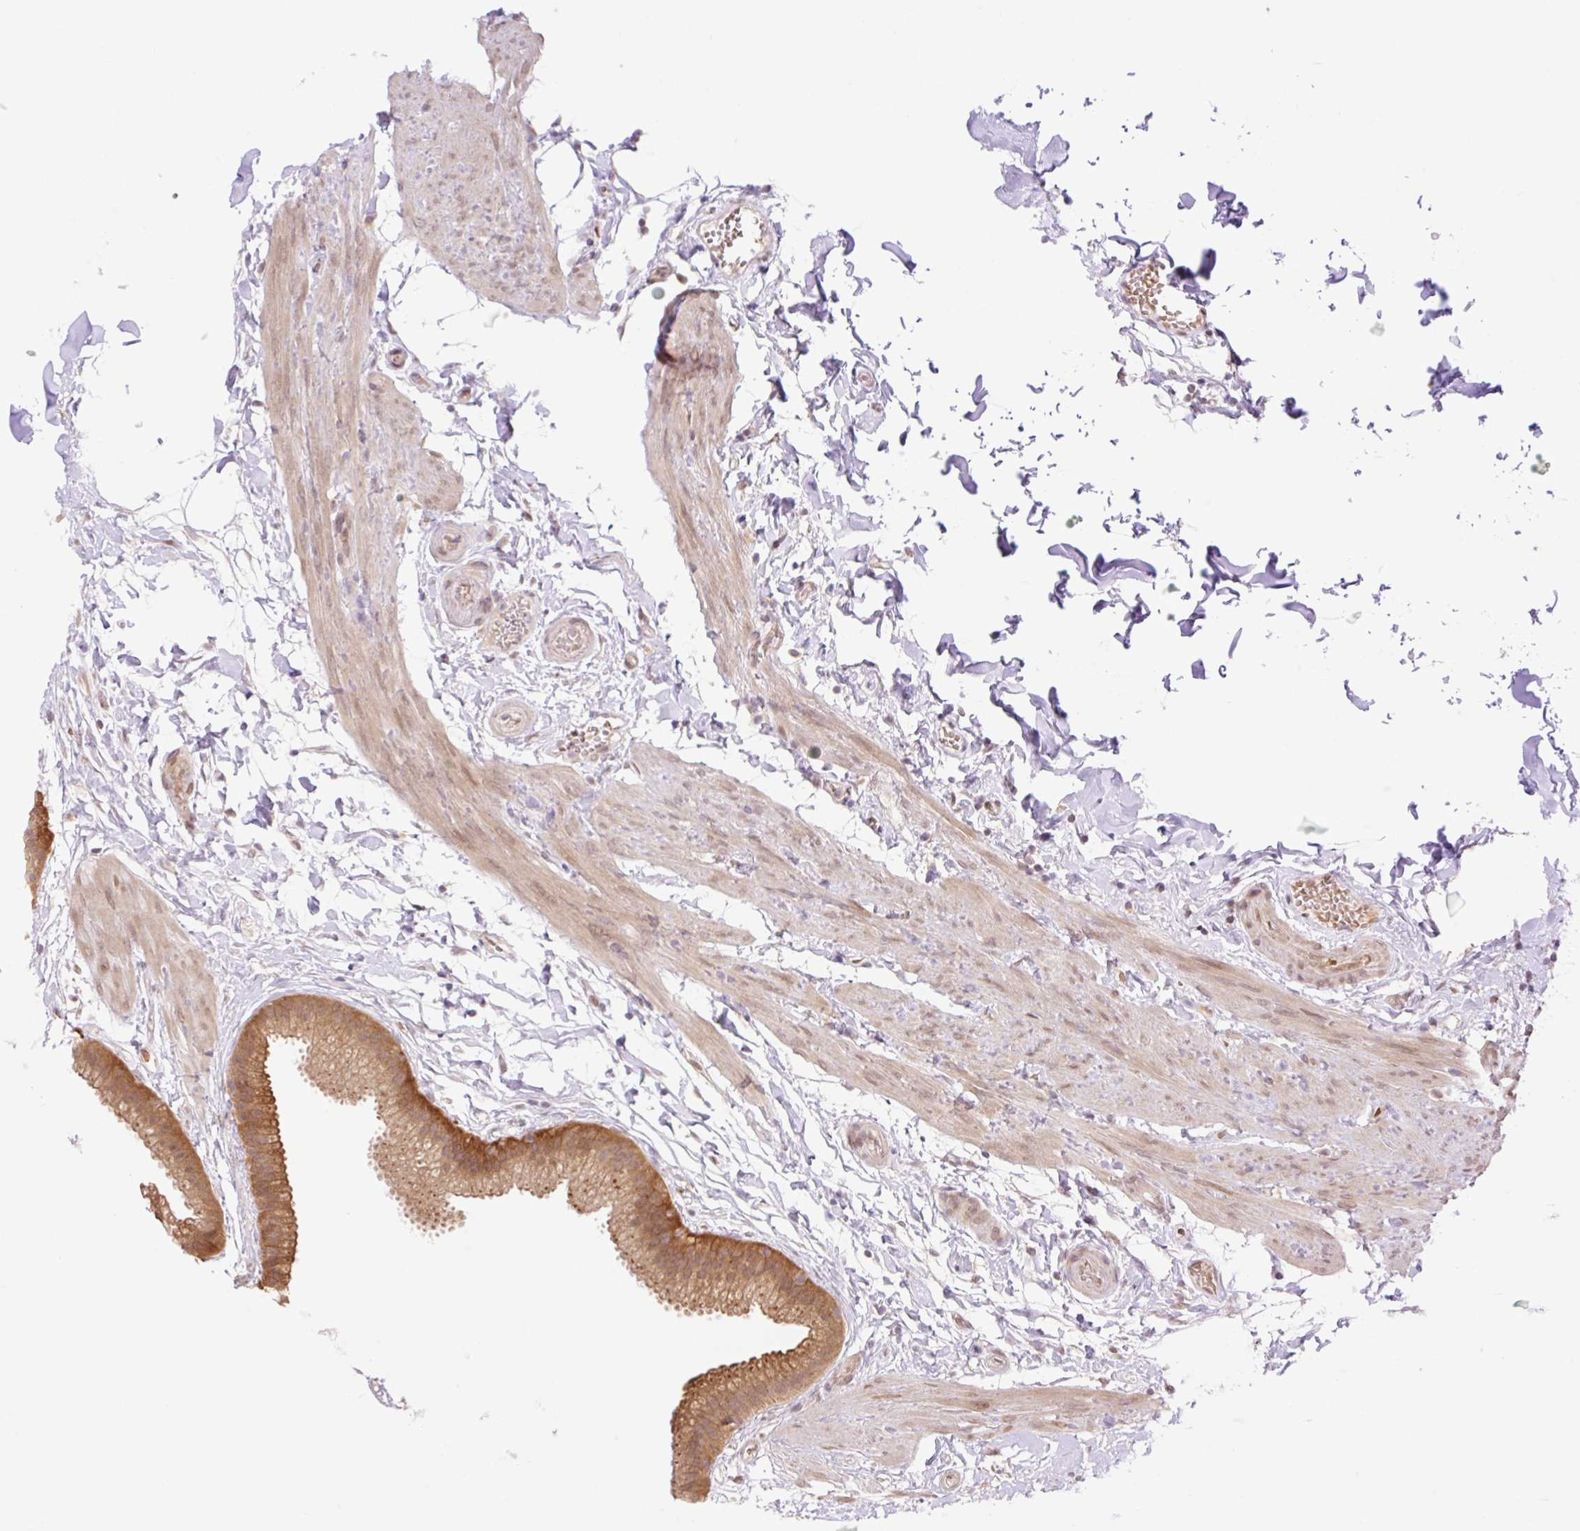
{"staining": {"intensity": "moderate", "quantity": ">75%", "location": "cytoplasmic/membranous,nuclear"}, "tissue": "gallbladder", "cell_type": "Glandular cells", "image_type": "normal", "snomed": [{"axis": "morphology", "description": "Normal tissue, NOS"}, {"axis": "topography", "description": "Gallbladder"}], "caption": "Immunohistochemistry of benign gallbladder exhibits medium levels of moderate cytoplasmic/membranous,nuclear expression in about >75% of glandular cells.", "gene": "VPS25", "patient": {"sex": "female", "age": 63}}